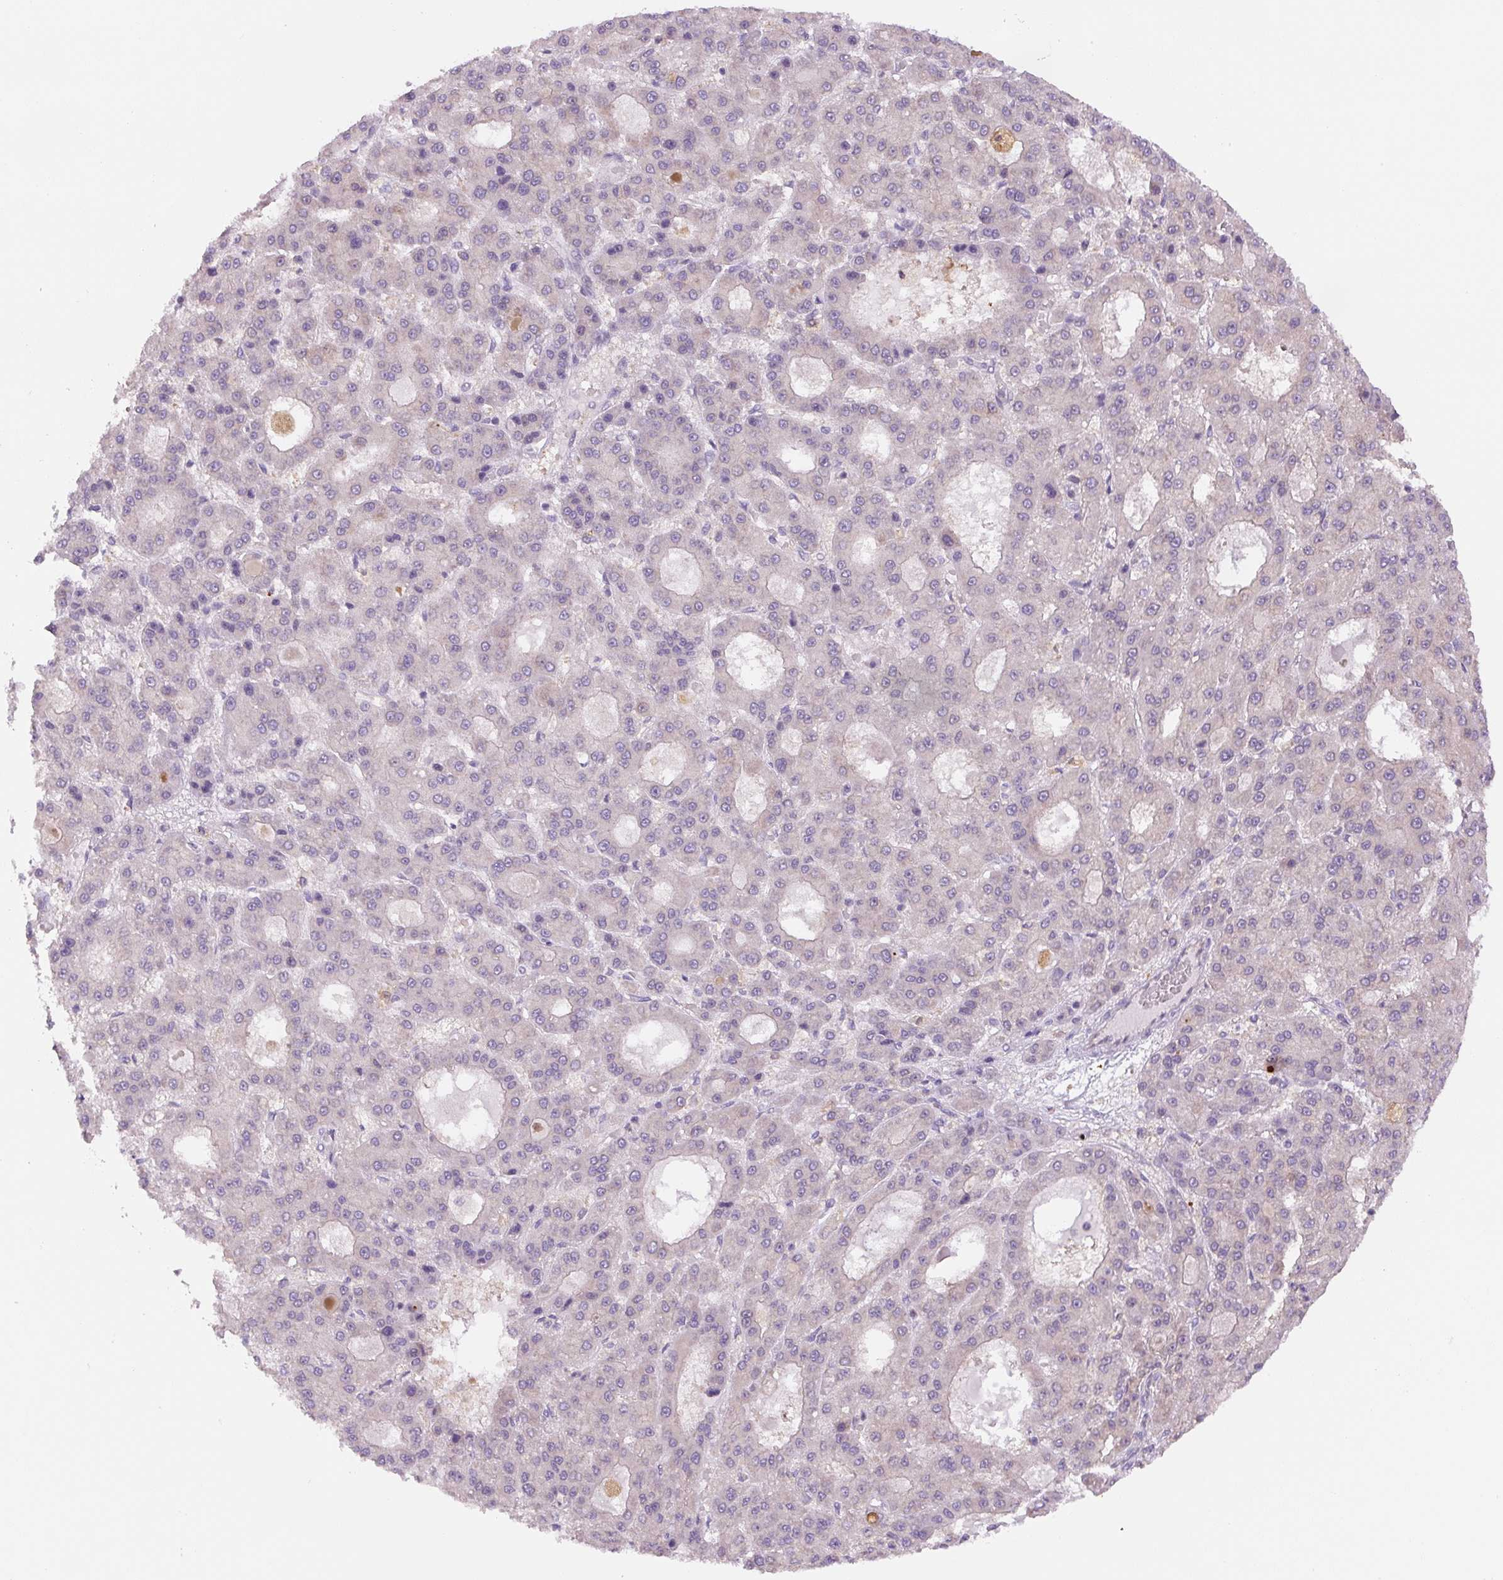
{"staining": {"intensity": "negative", "quantity": "none", "location": "none"}, "tissue": "liver cancer", "cell_type": "Tumor cells", "image_type": "cancer", "snomed": [{"axis": "morphology", "description": "Carcinoma, Hepatocellular, NOS"}, {"axis": "topography", "description": "Liver"}], "caption": "Hepatocellular carcinoma (liver) was stained to show a protein in brown. There is no significant positivity in tumor cells.", "gene": "SPSB2", "patient": {"sex": "male", "age": 70}}